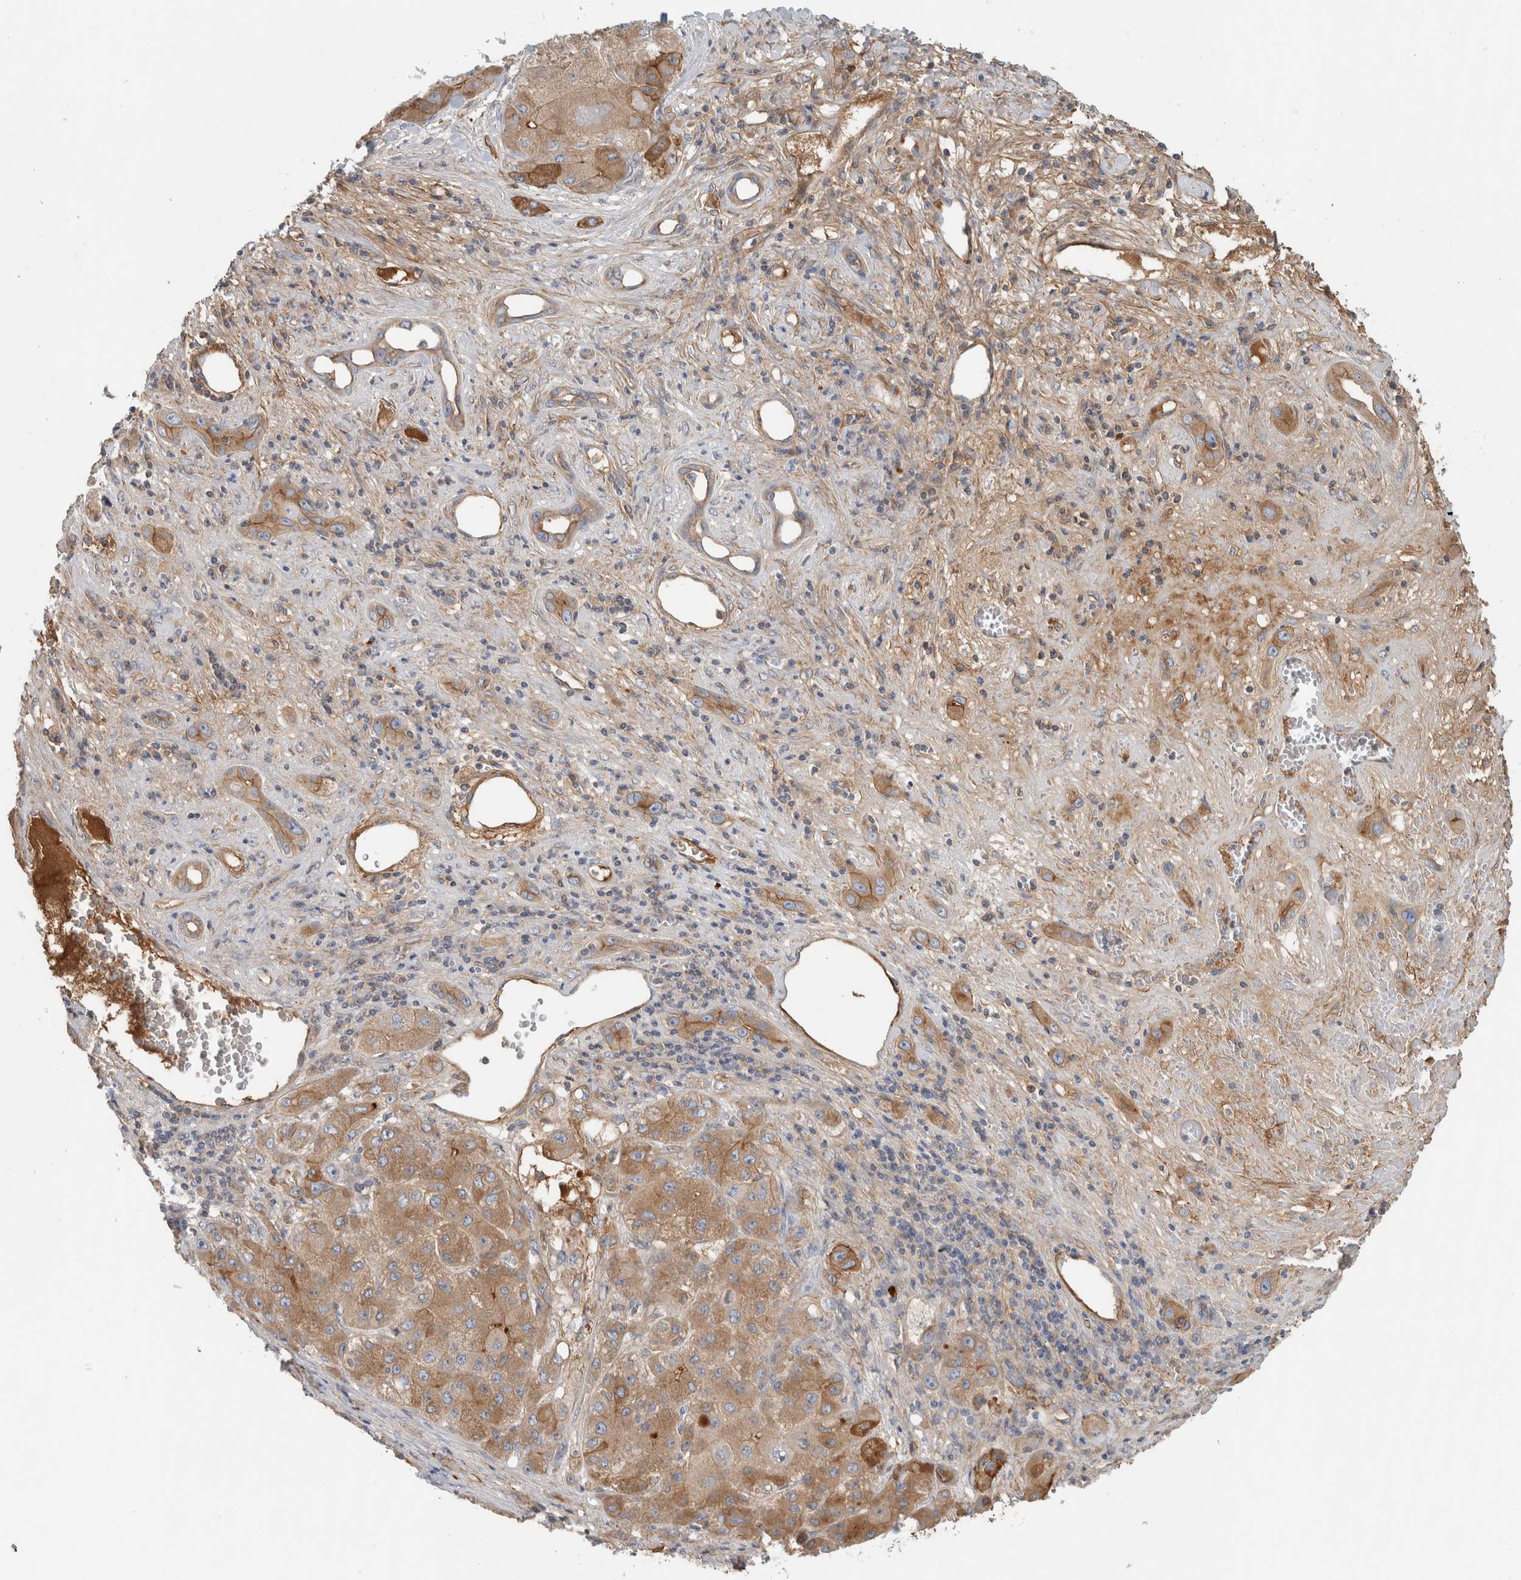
{"staining": {"intensity": "moderate", "quantity": ">75%", "location": "cytoplasmic/membranous"}, "tissue": "liver cancer", "cell_type": "Tumor cells", "image_type": "cancer", "snomed": [{"axis": "morphology", "description": "Carcinoma, Hepatocellular, NOS"}, {"axis": "topography", "description": "Liver"}], "caption": "This is a histology image of immunohistochemistry (IHC) staining of liver cancer, which shows moderate positivity in the cytoplasmic/membranous of tumor cells.", "gene": "CFI", "patient": {"sex": "female", "age": 73}}